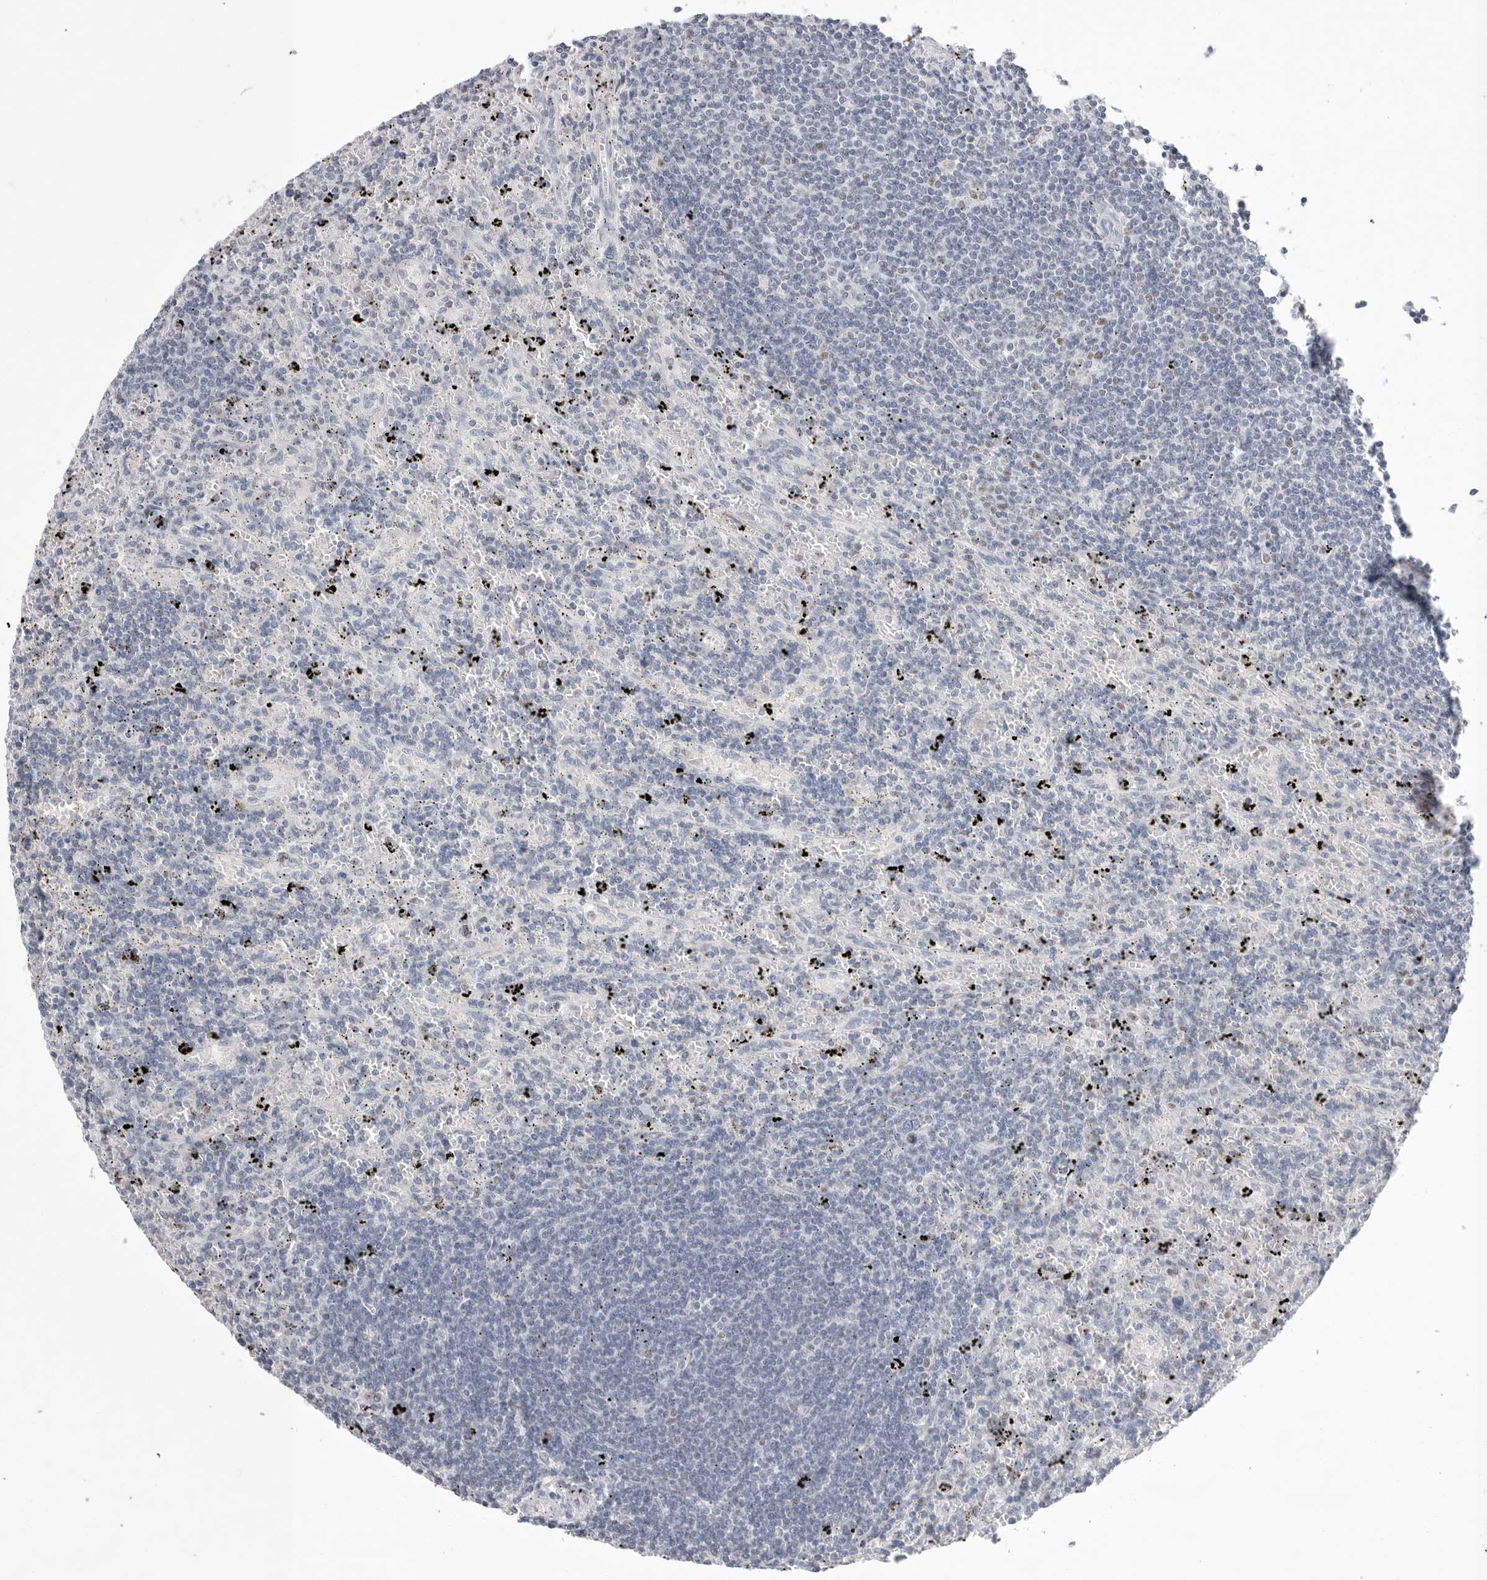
{"staining": {"intensity": "negative", "quantity": "none", "location": "none"}, "tissue": "lymphoma", "cell_type": "Tumor cells", "image_type": "cancer", "snomed": [{"axis": "morphology", "description": "Malignant lymphoma, non-Hodgkin's type, Low grade"}, {"axis": "topography", "description": "Spleen"}], "caption": "An immunohistochemistry image of lymphoma is shown. There is no staining in tumor cells of lymphoma.", "gene": "ZBTB7B", "patient": {"sex": "male", "age": 76}}